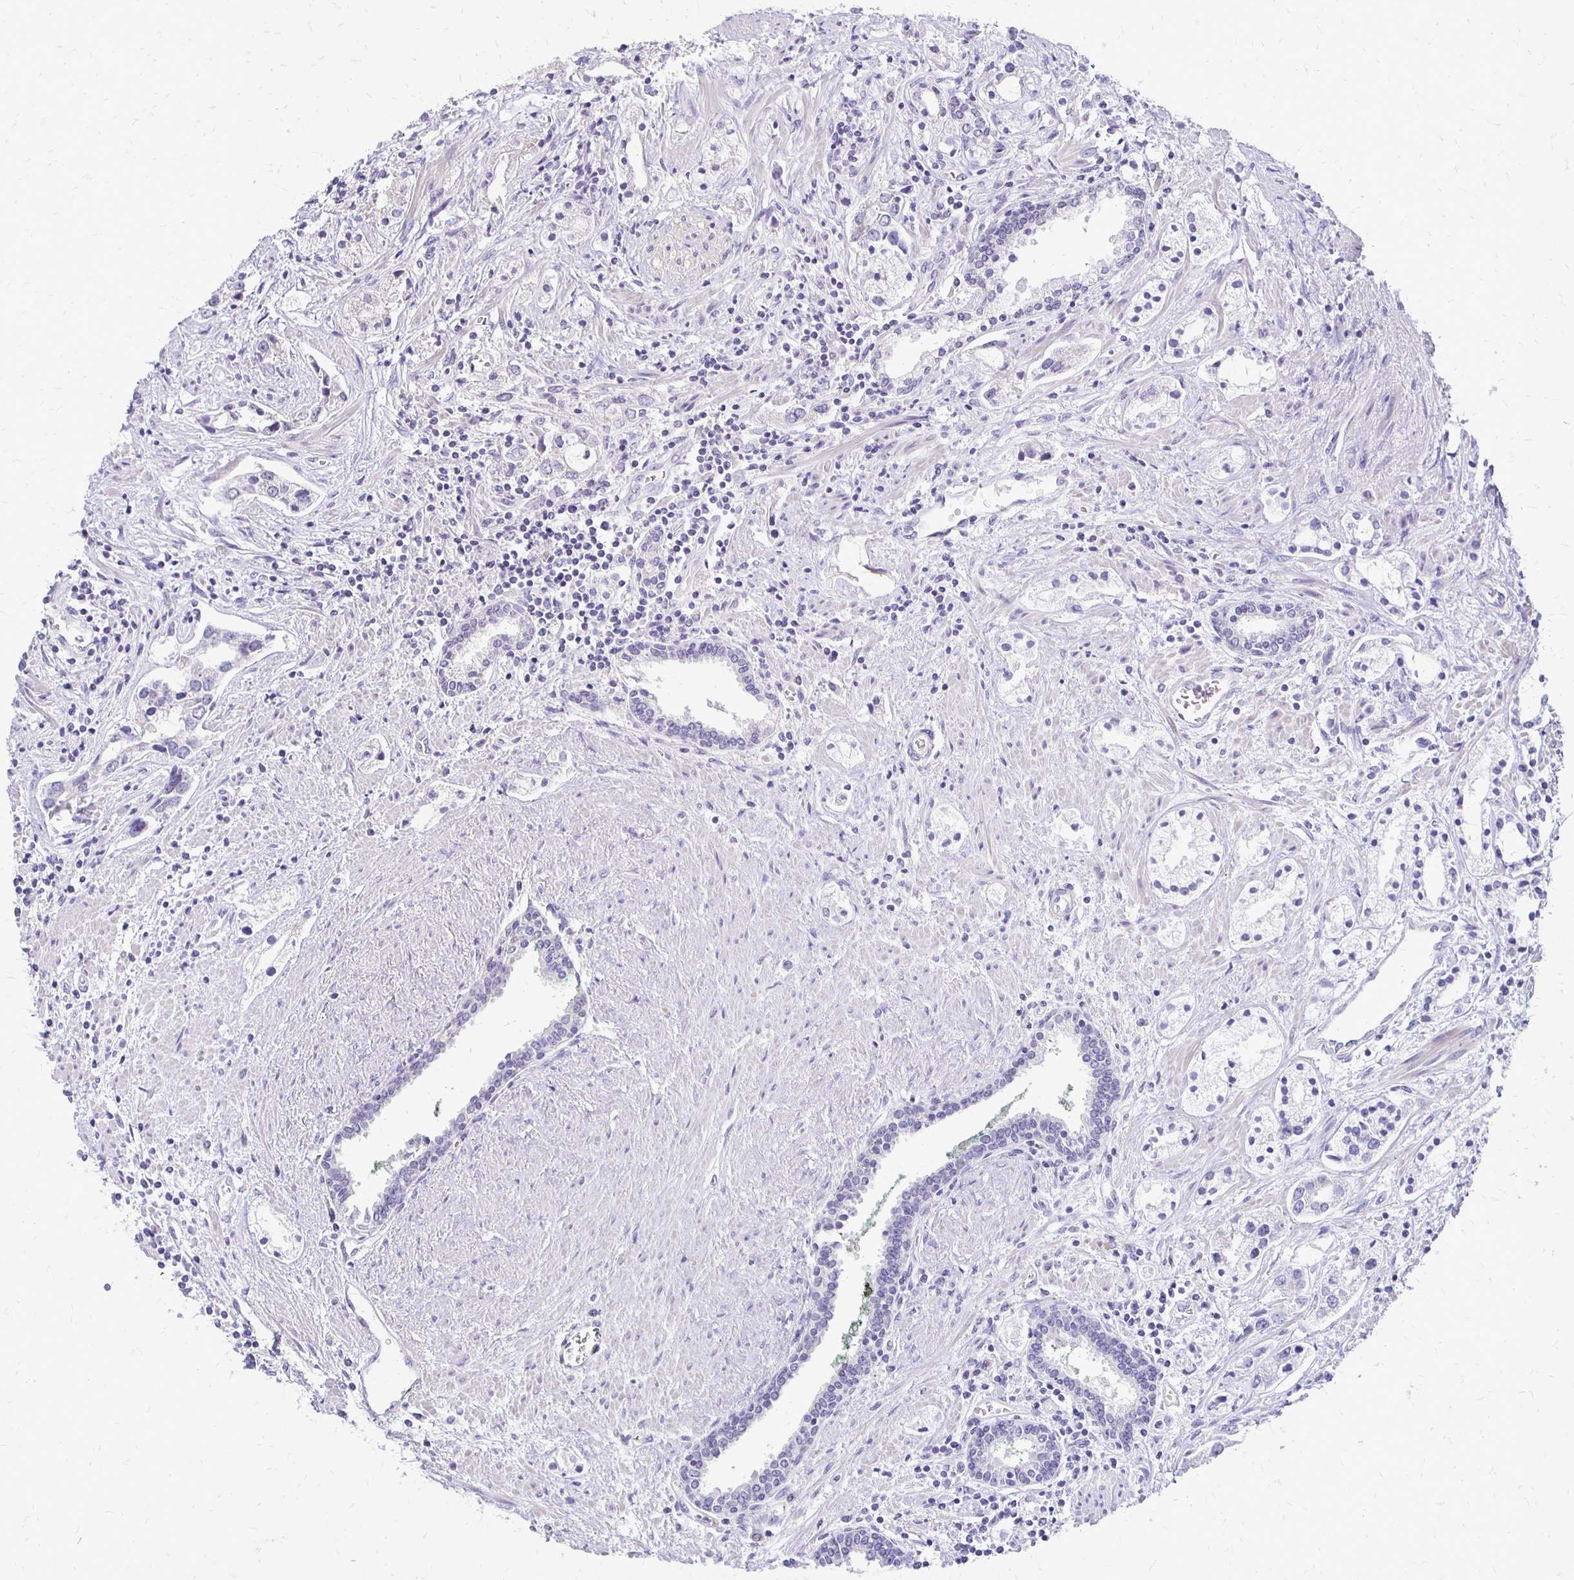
{"staining": {"intensity": "negative", "quantity": "none", "location": "none"}, "tissue": "prostate cancer", "cell_type": "Tumor cells", "image_type": "cancer", "snomed": [{"axis": "morphology", "description": "Adenocarcinoma, Medium grade"}, {"axis": "topography", "description": "Prostate"}], "caption": "A histopathology image of human prostate adenocarcinoma (medium-grade) is negative for staining in tumor cells.", "gene": "ALPG", "patient": {"sex": "male", "age": 57}}